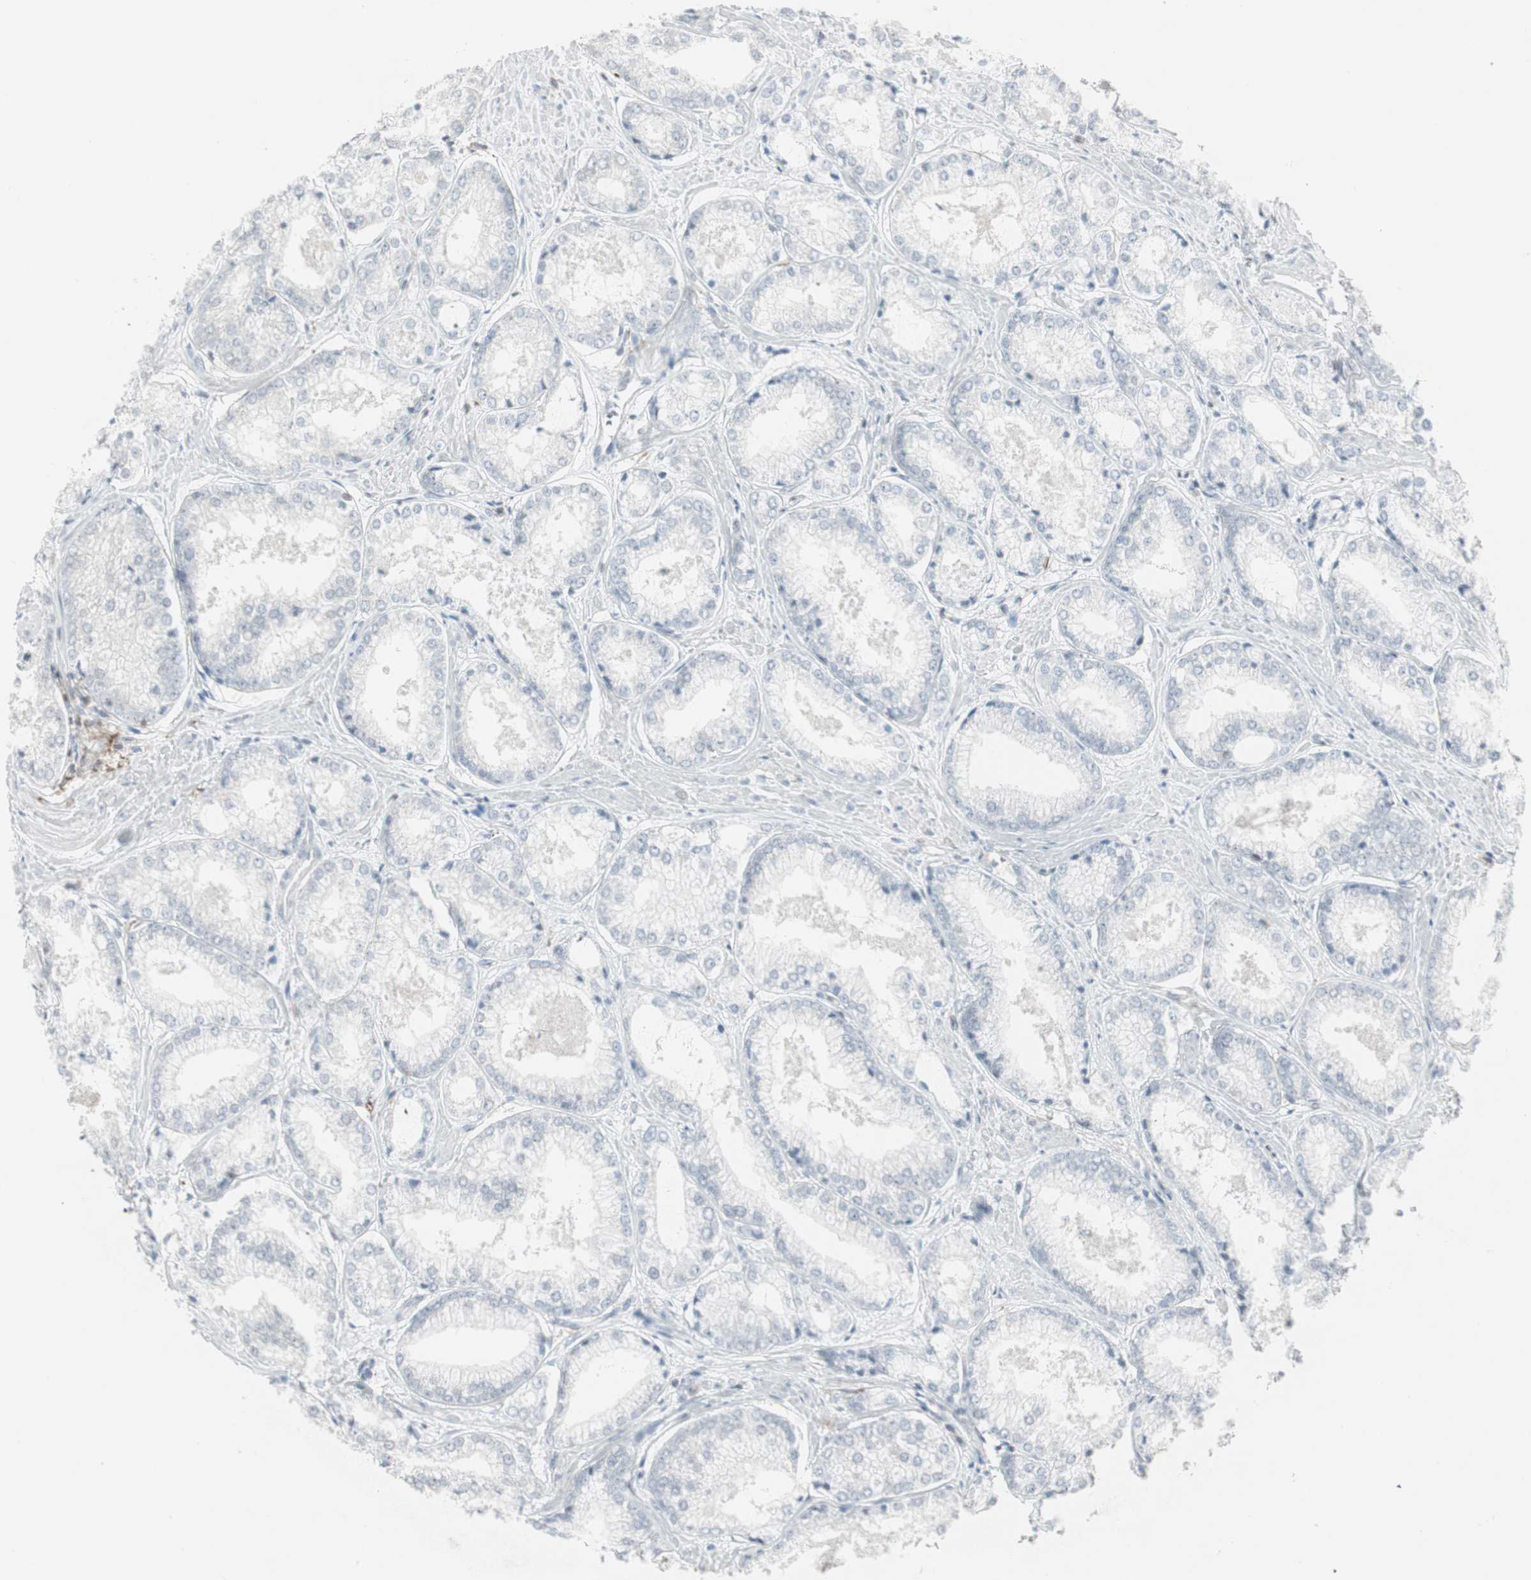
{"staining": {"intensity": "negative", "quantity": "none", "location": "none"}, "tissue": "prostate cancer", "cell_type": "Tumor cells", "image_type": "cancer", "snomed": [{"axis": "morphology", "description": "Adenocarcinoma, Low grade"}, {"axis": "topography", "description": "Prostate"}], "caption": "An IHC photomicrograph of prostate cancer (low-grade adenocarcinoma) is shown. There is no staining in tumor cells of prostate cancer (low-grade adenocarcinoma).", "gene": "MAP4K4", "patient": {"sex": "male", "age": 64}}